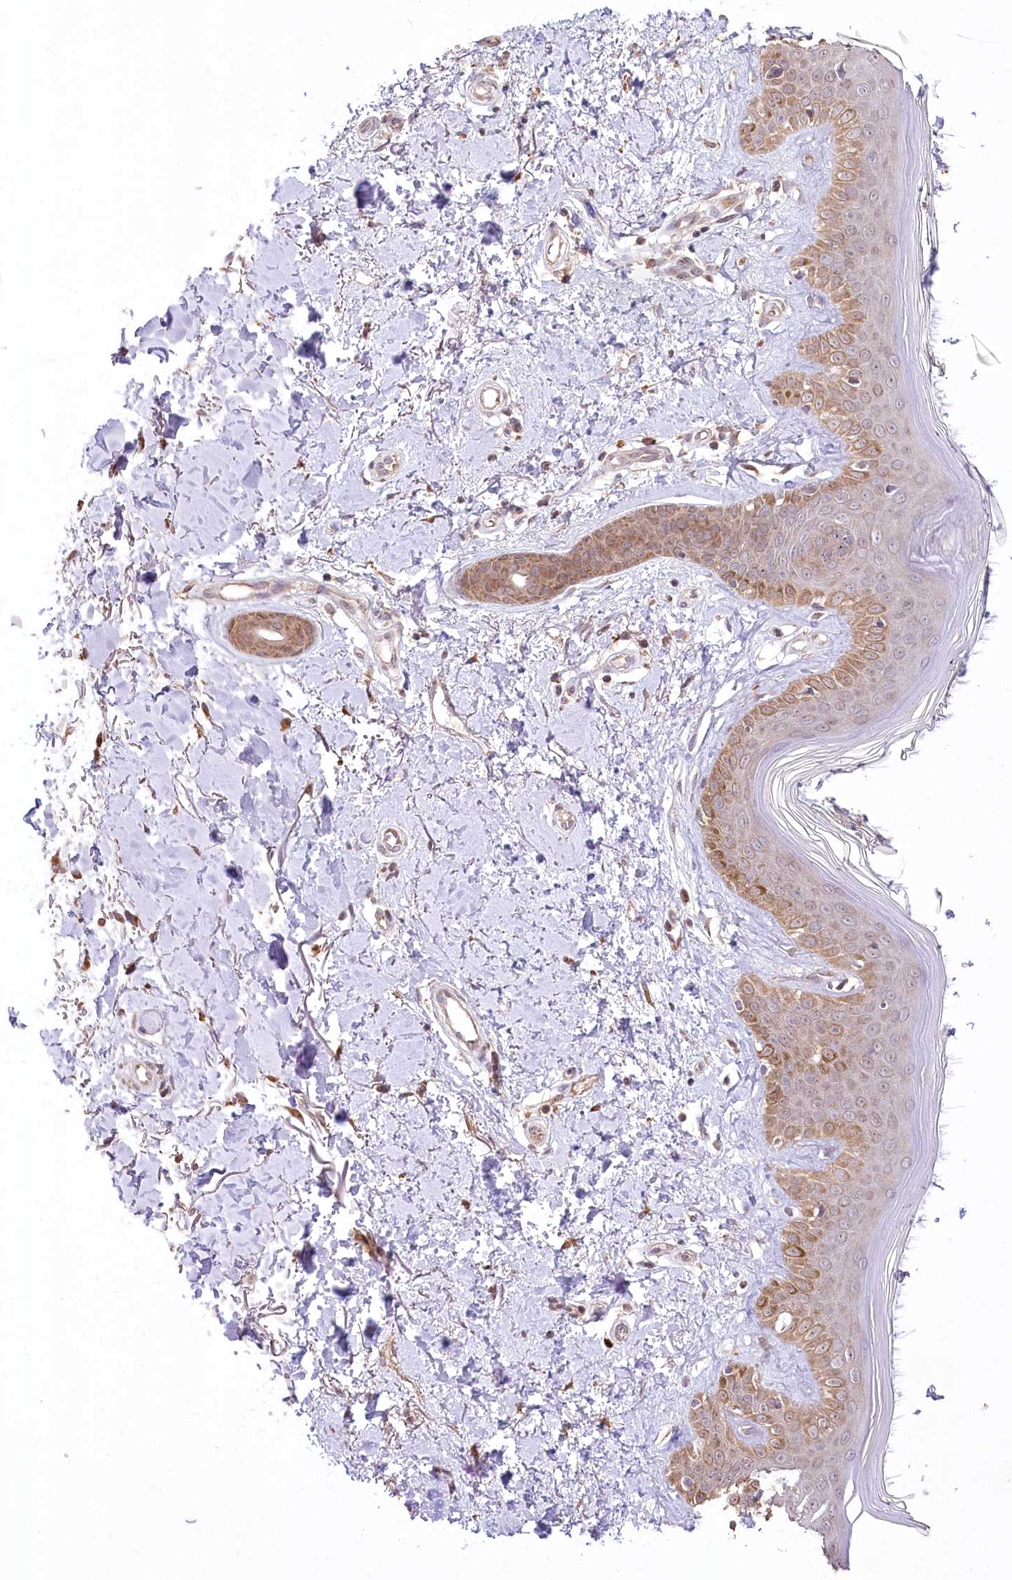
{"staining": {"intensity": "moderate", "quantity": ">75%", "location": "cytoplasmic/membranous"}, "tissue": "skin", "cell_type": "Fibroblasts", "image_type": "normal", "snomed": [{"axis": "morphology", "description": "Normal tissue, NOS"}, {"axis": "topography", "description": "Skin"}], "caption": "Immunohistochemistry micrograph of unremarkable skin: human skin stained using immunohistochemistry shows medium levels of moderate protein expression localized specifically in the cytoplasmic/membranous of fibroblasts, appearing as a cytoplasmic/membranous brown color.", "gene": "STT3B", "patient": {"sex": "female", "age": 64}}